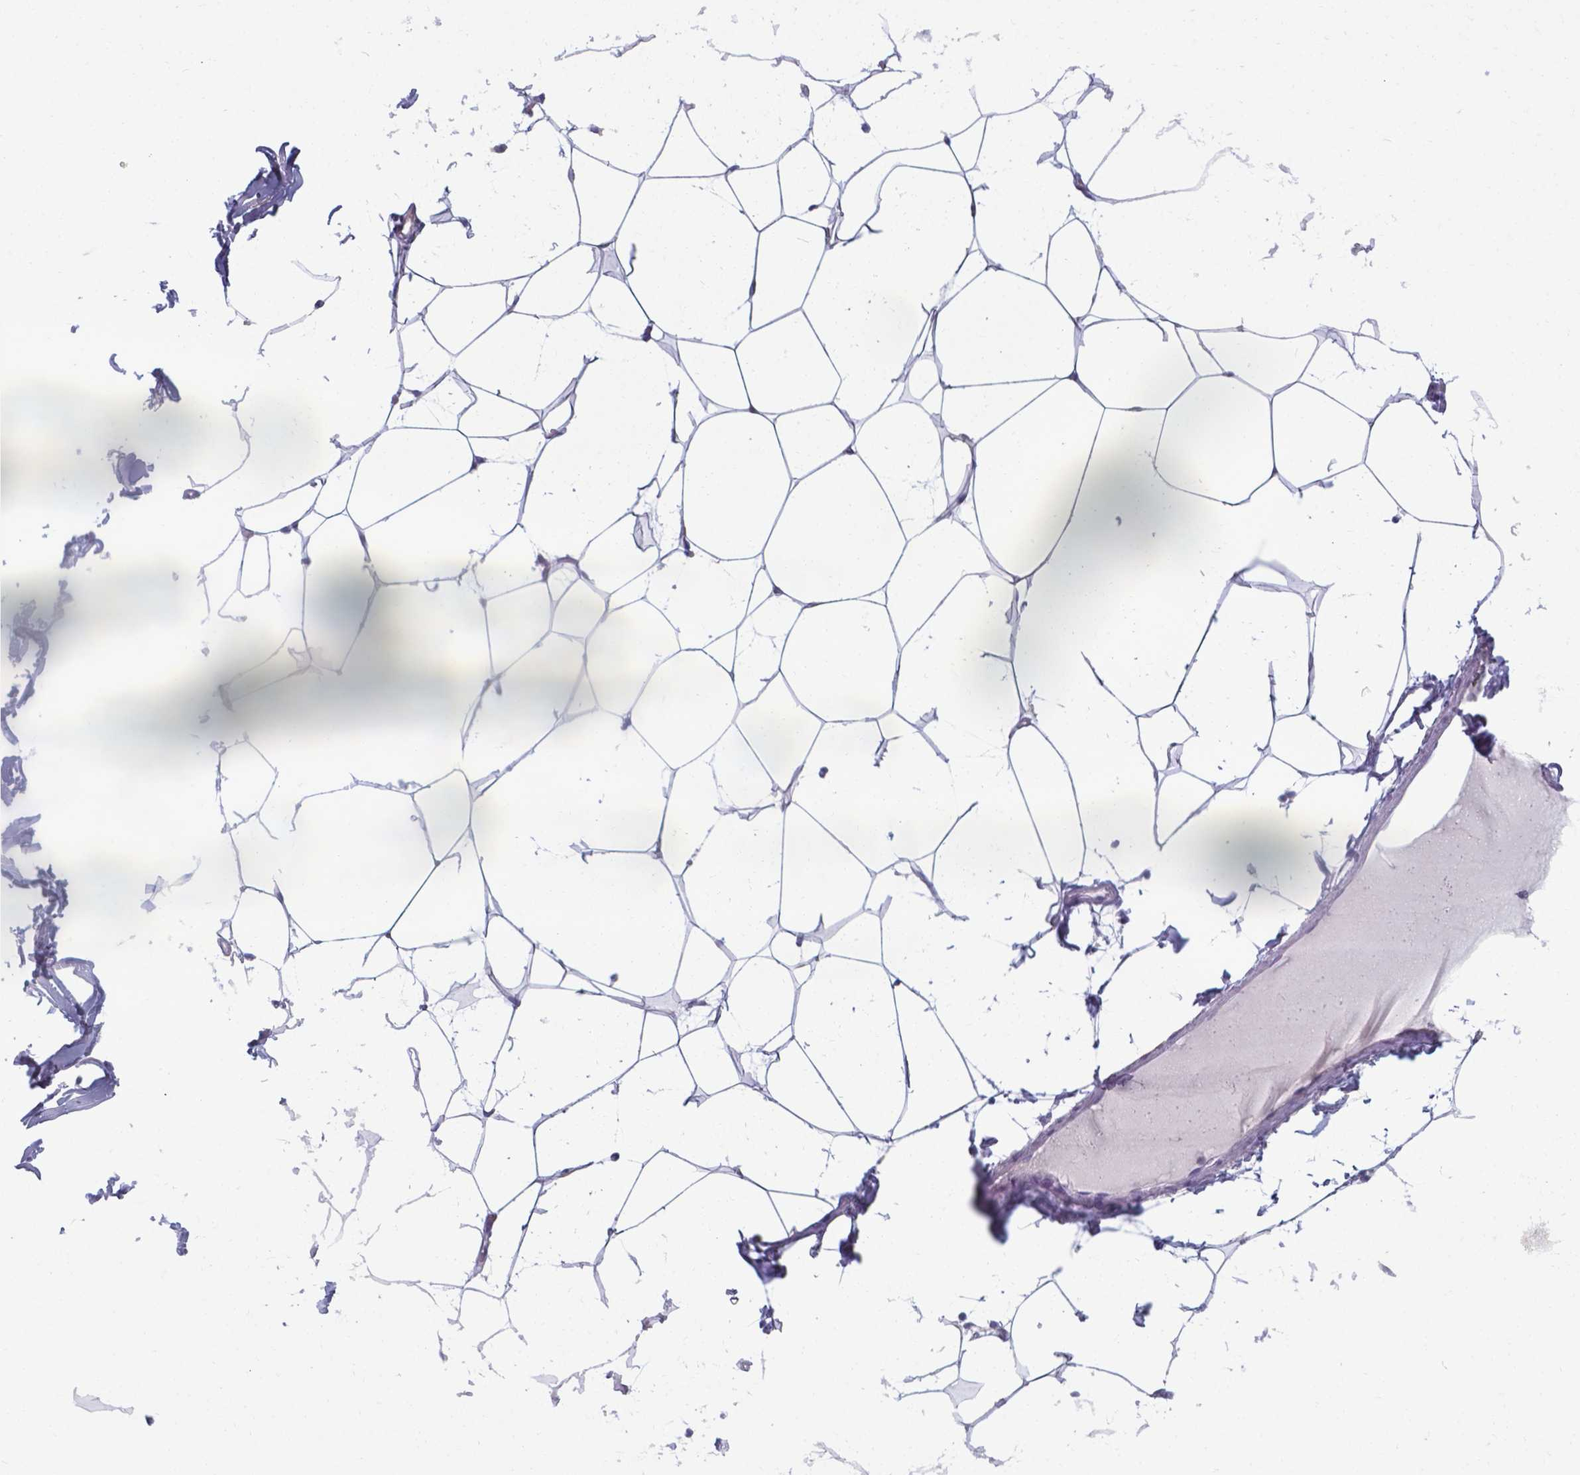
{"staining": {"intensity": "negative", "quantity": "none", "location": "none"}, "tissue": "breast", "cell_type": "Adipocytes", "image_type": "normal", "snomed": [{"axis": "morphology", "description": "Normal tissue, NOS"}, {"axis": "topography", "description": "Breast"}], "caption": "Immunohistochemistry (IHC) of benign human breast displays no staining in adipocytes. The staining is performed using DAB brown chromogen with nuclei counter-stained in using hematoxylin.", "gene": "AP5B1", "patient": {"sex": "female", "age": 32}}